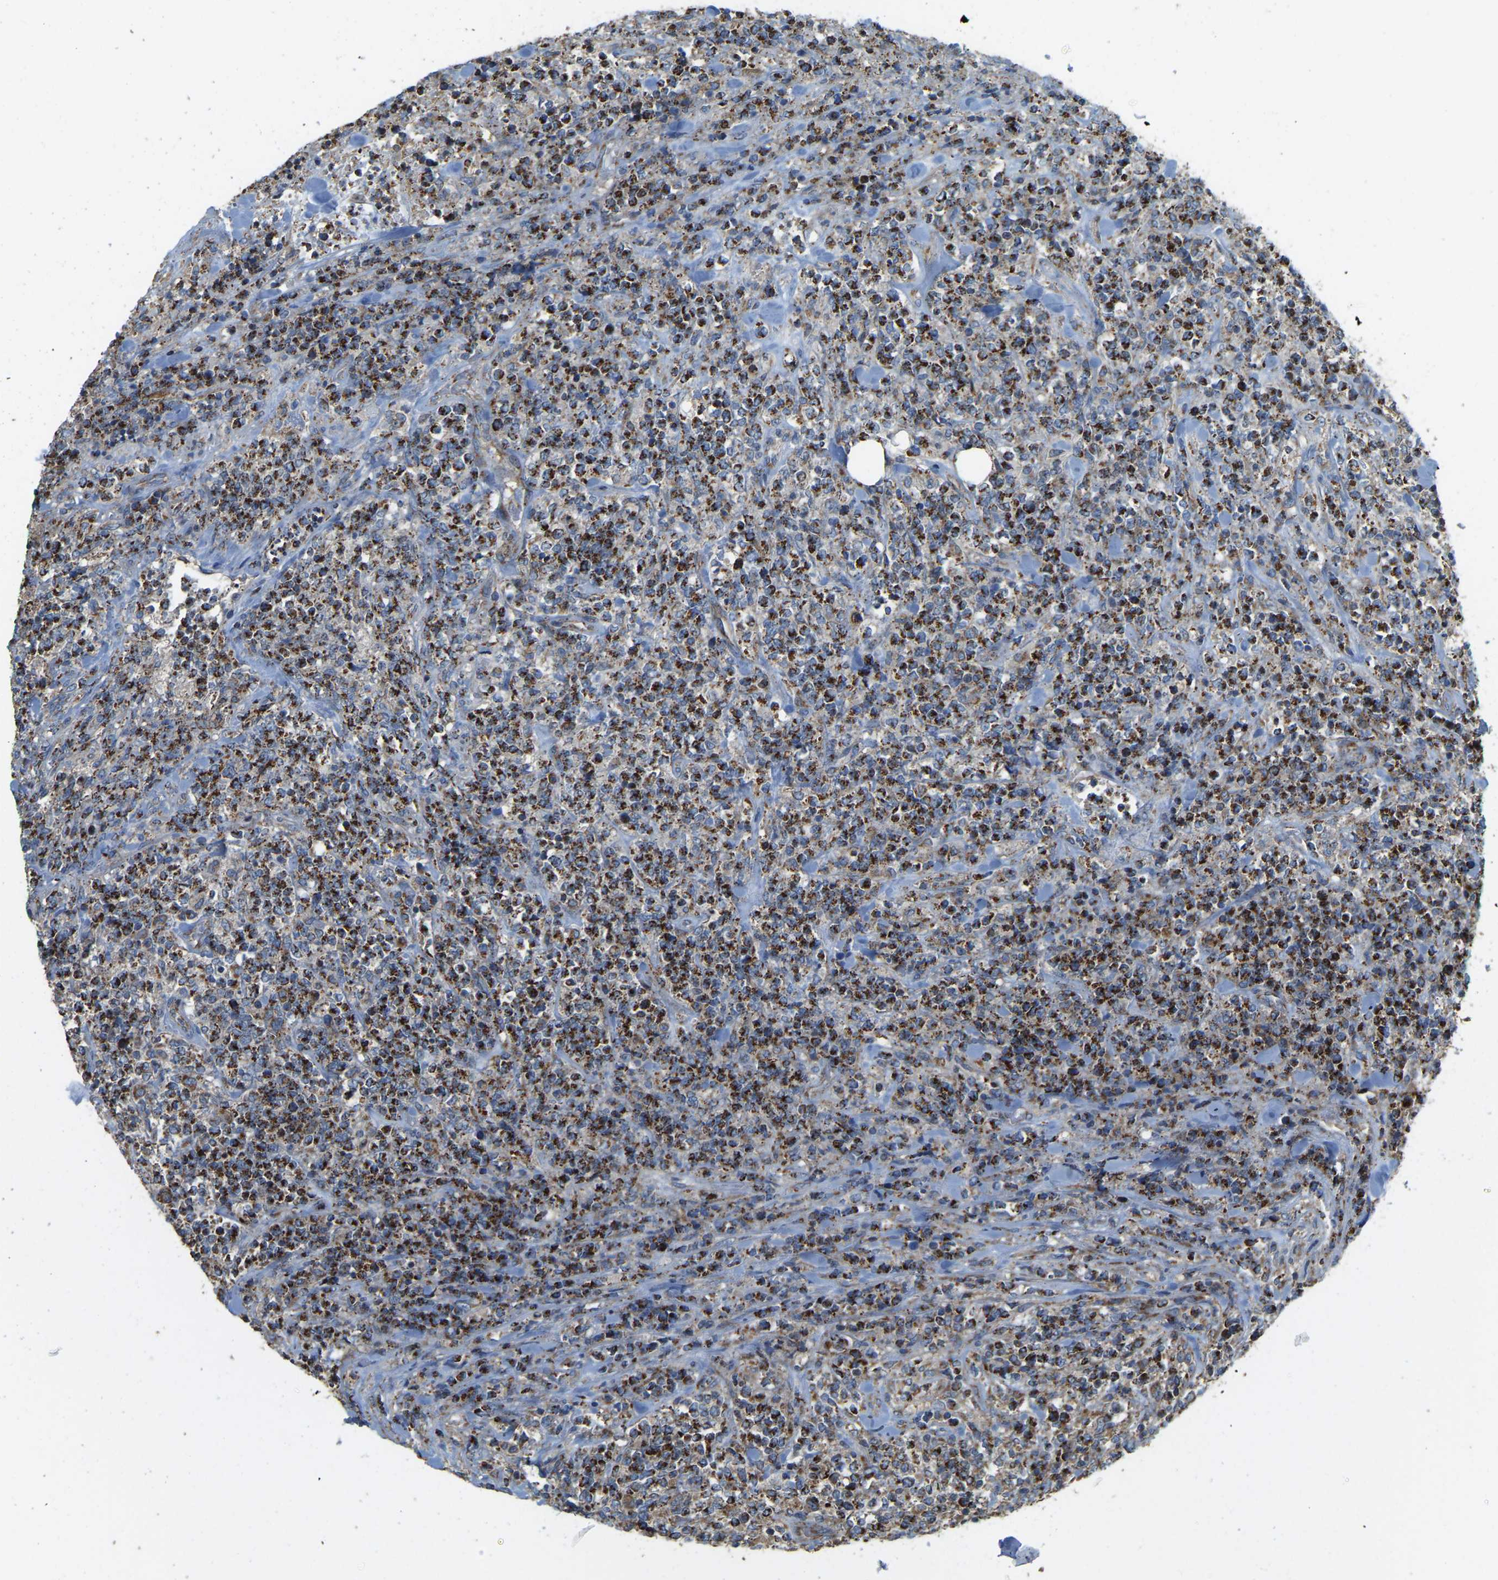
{"staining": {"intensity": "strong", "quantity": ">75%", "location": "cytoplasmic/membranous"}, "tissue": "lymphoma", "cell_type": "Tumor cells", "image_type": "cancer", "snomed": [{"axis": "morphology", "description": "Malignant lymphoma, non-Hodgkin's type, High grade"}, {"axis": "topography", "description": "Soft tissue"}], "caption": "Immunohistochemical staining of human lymphoma displays high levels of strong cytoplasmic/membranous protein staining in approximately >75% of tumor cells. The staining is performed using DAB (3,3'-diaminobenzidine) brown chromogen to label protein expression. The nuclei are counter-stained blue using hematoxylin.", "gene": "PSMD7", "patient": {"sex": "male", "age": 18}}